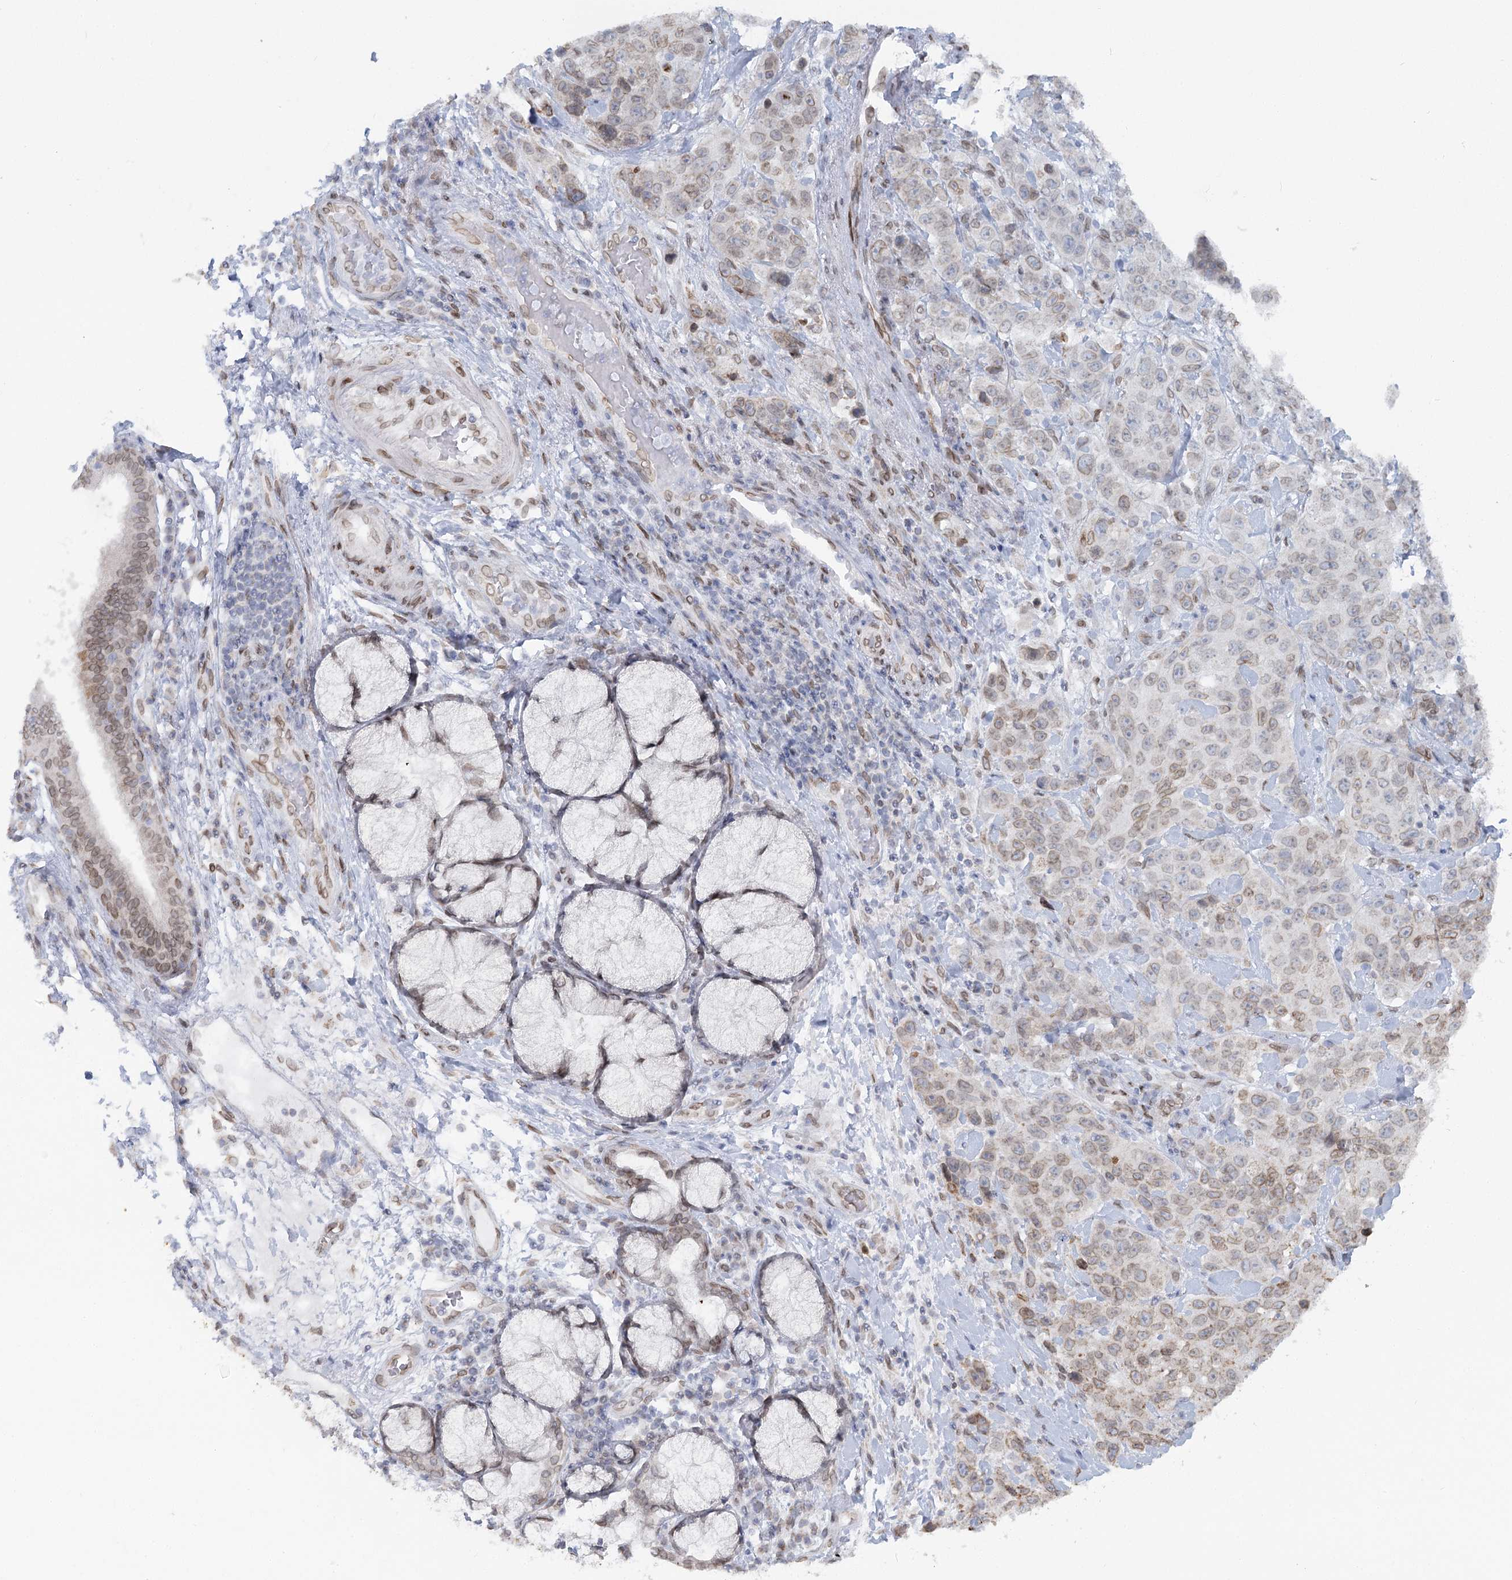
{"staining": {"intensity": "weak", "quantity": "25%-75%", "location": "cytoplasmic/membranous,nuclear"}, "tissue": "stomach cancer", "cell_type": "Tumor cells", "image_type": "cancer", "snomed": [{"axis": "morphology", "description": "Adenocarcinoma, NOS"}, {"axis": "topography", "description": "Stomach"}], "caption": "Immunohistochemistry of human stomach cancer demonstrates low levels of weak cytoplasmic/membranous and nuclear positivity in approximately 25%-75% of tumor cells.", "gene": "VWA5A", "patient": {"sex": "male", "age": 48}}